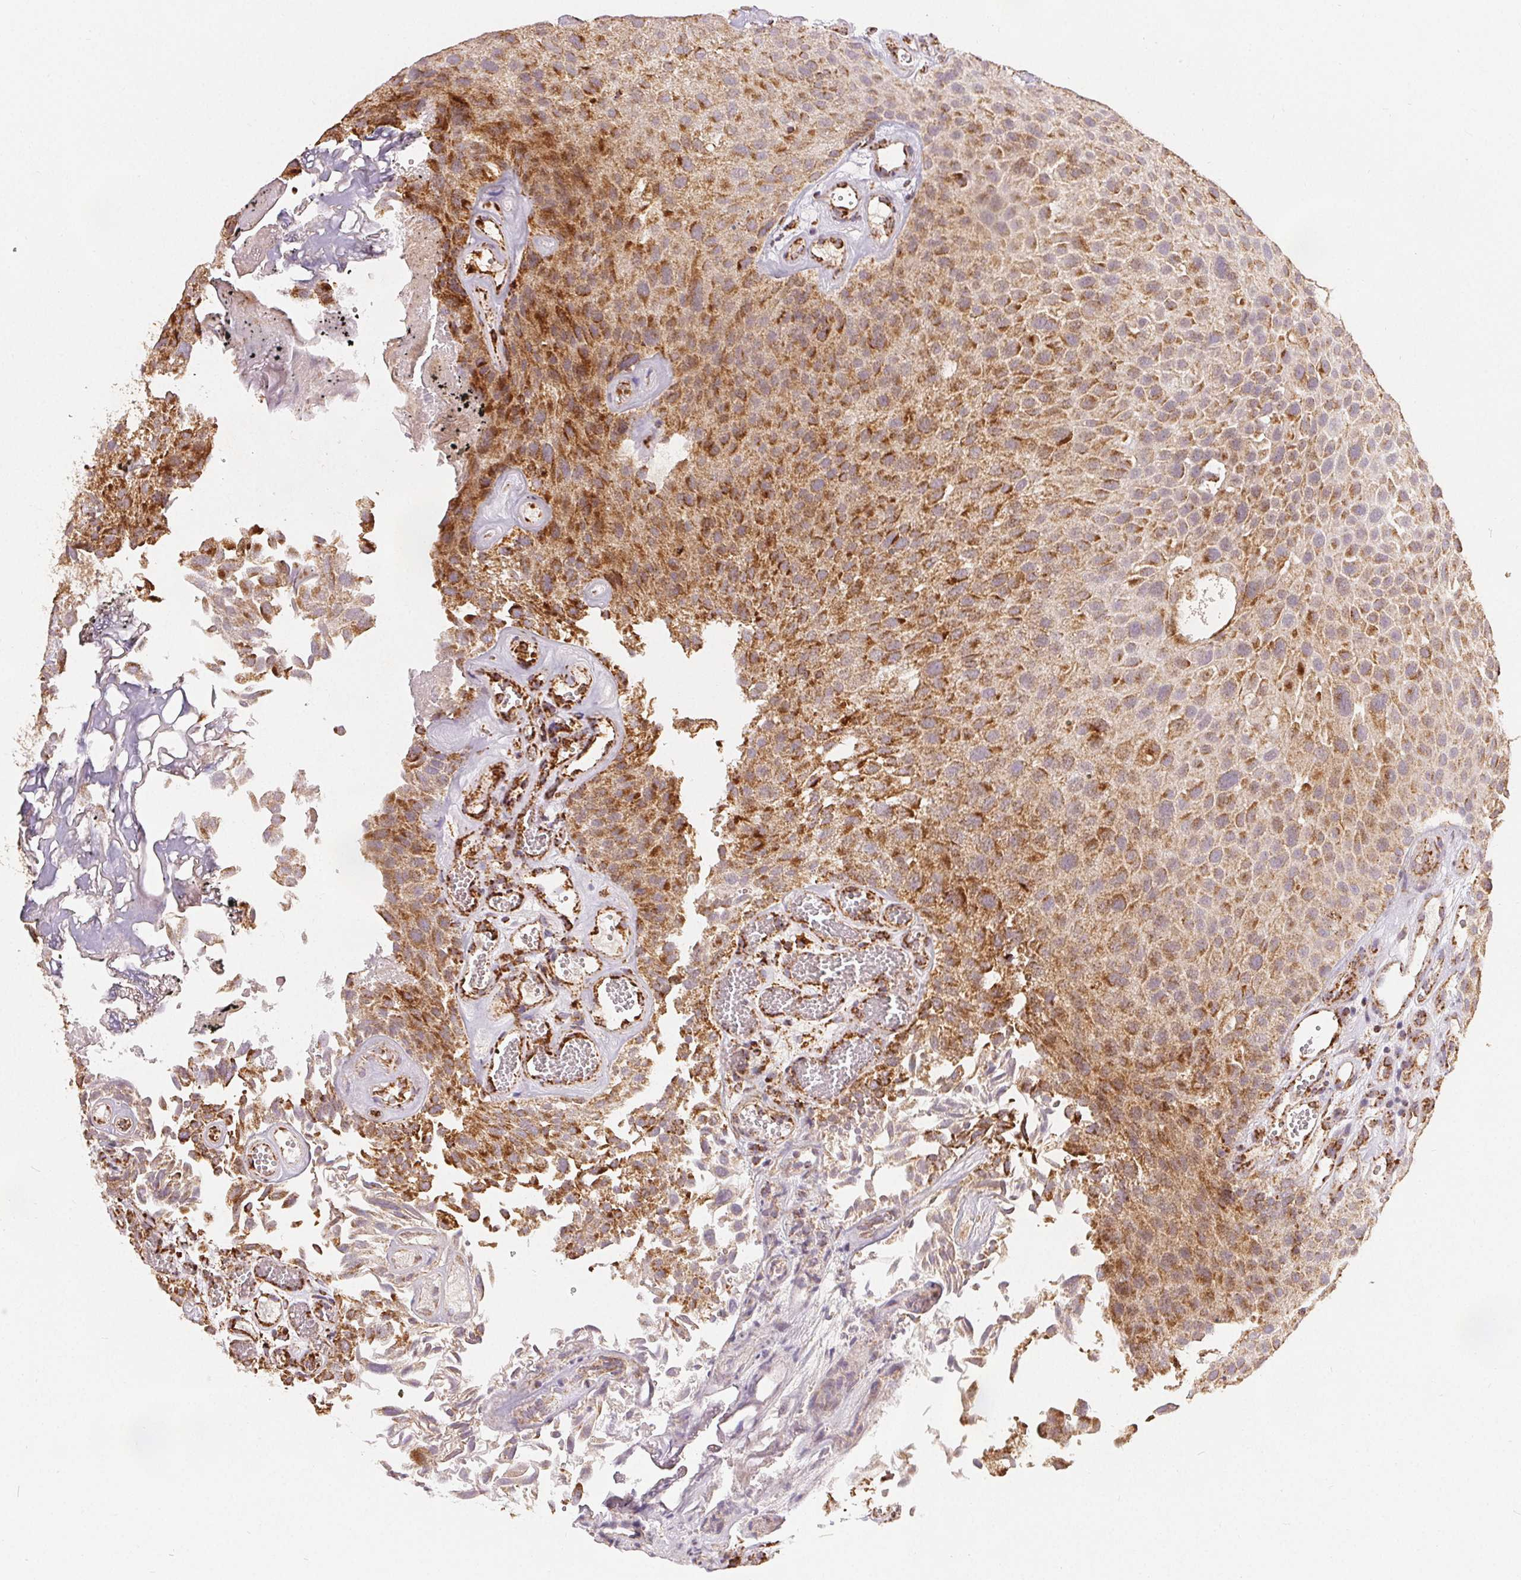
{"staining": {"intensity": "moderate", "quantity": ">75%", "location": "cytoplasmic/membranous"}, "tissue": "urothelial cancer", "cell_type": "Tumor cells", "image_type": "cancer", "snomed": [{"axis": "morphology", "description": "Urothelial carcinoma, Low grade"}, {"axis": "topography", "description": "Urinary bladder"}], "caption": "DAB (3,3'-diaminobenzidine) immunohistochemical staining of urothelial carcinoma (low-grade) exhibits moderate cytoplasmic/membranous protein staining in approximately >75% of tumor cells. The staining is performed using DAB brown chromogen to label protein expression. The nuclei are counter-stained blue using hematoxylin.", "gene": "SDHB", "patient": {"sex": "male", "age": 72}}